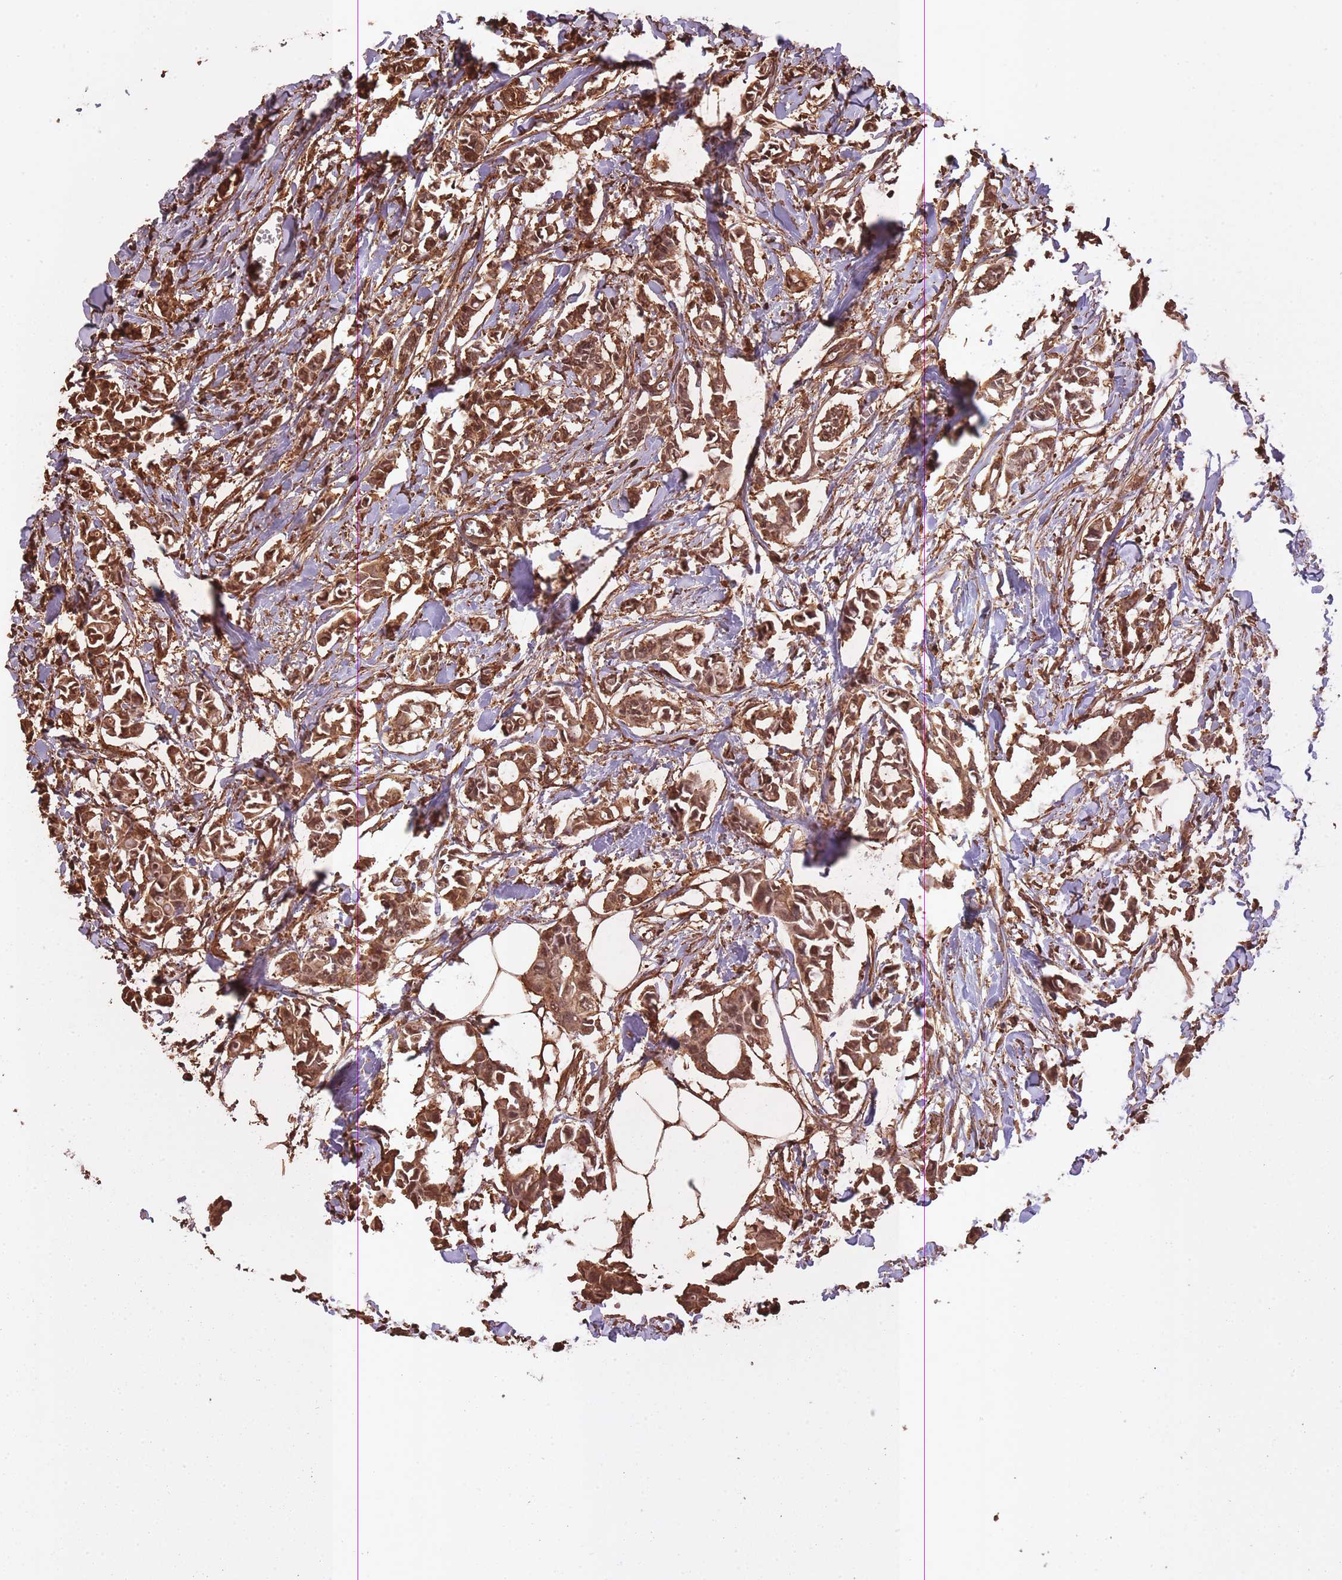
{"staining": {"intensity": "strong", "quantity": ">75%", "location": "cytoplasmic/membranous"}, "tissue": "breast cancer", "cell_type": "Tumor cells", "image_type": "cancer", "snomed": [{"axis": "morphology", "description": "Duct carcinoma"}, {"axis": "topography", "description": "Breast"}], "caption": "DAB (3,3'-diaminobenzidine) immunohistochemical staining of human breast infiltrating ductal carcinoma demonstrates strong cytoplasmic/membranous protein expression in about >75% of tumor cells.", "gene": "ARMH3", "patient": {"sex": "female", "age": 41}}